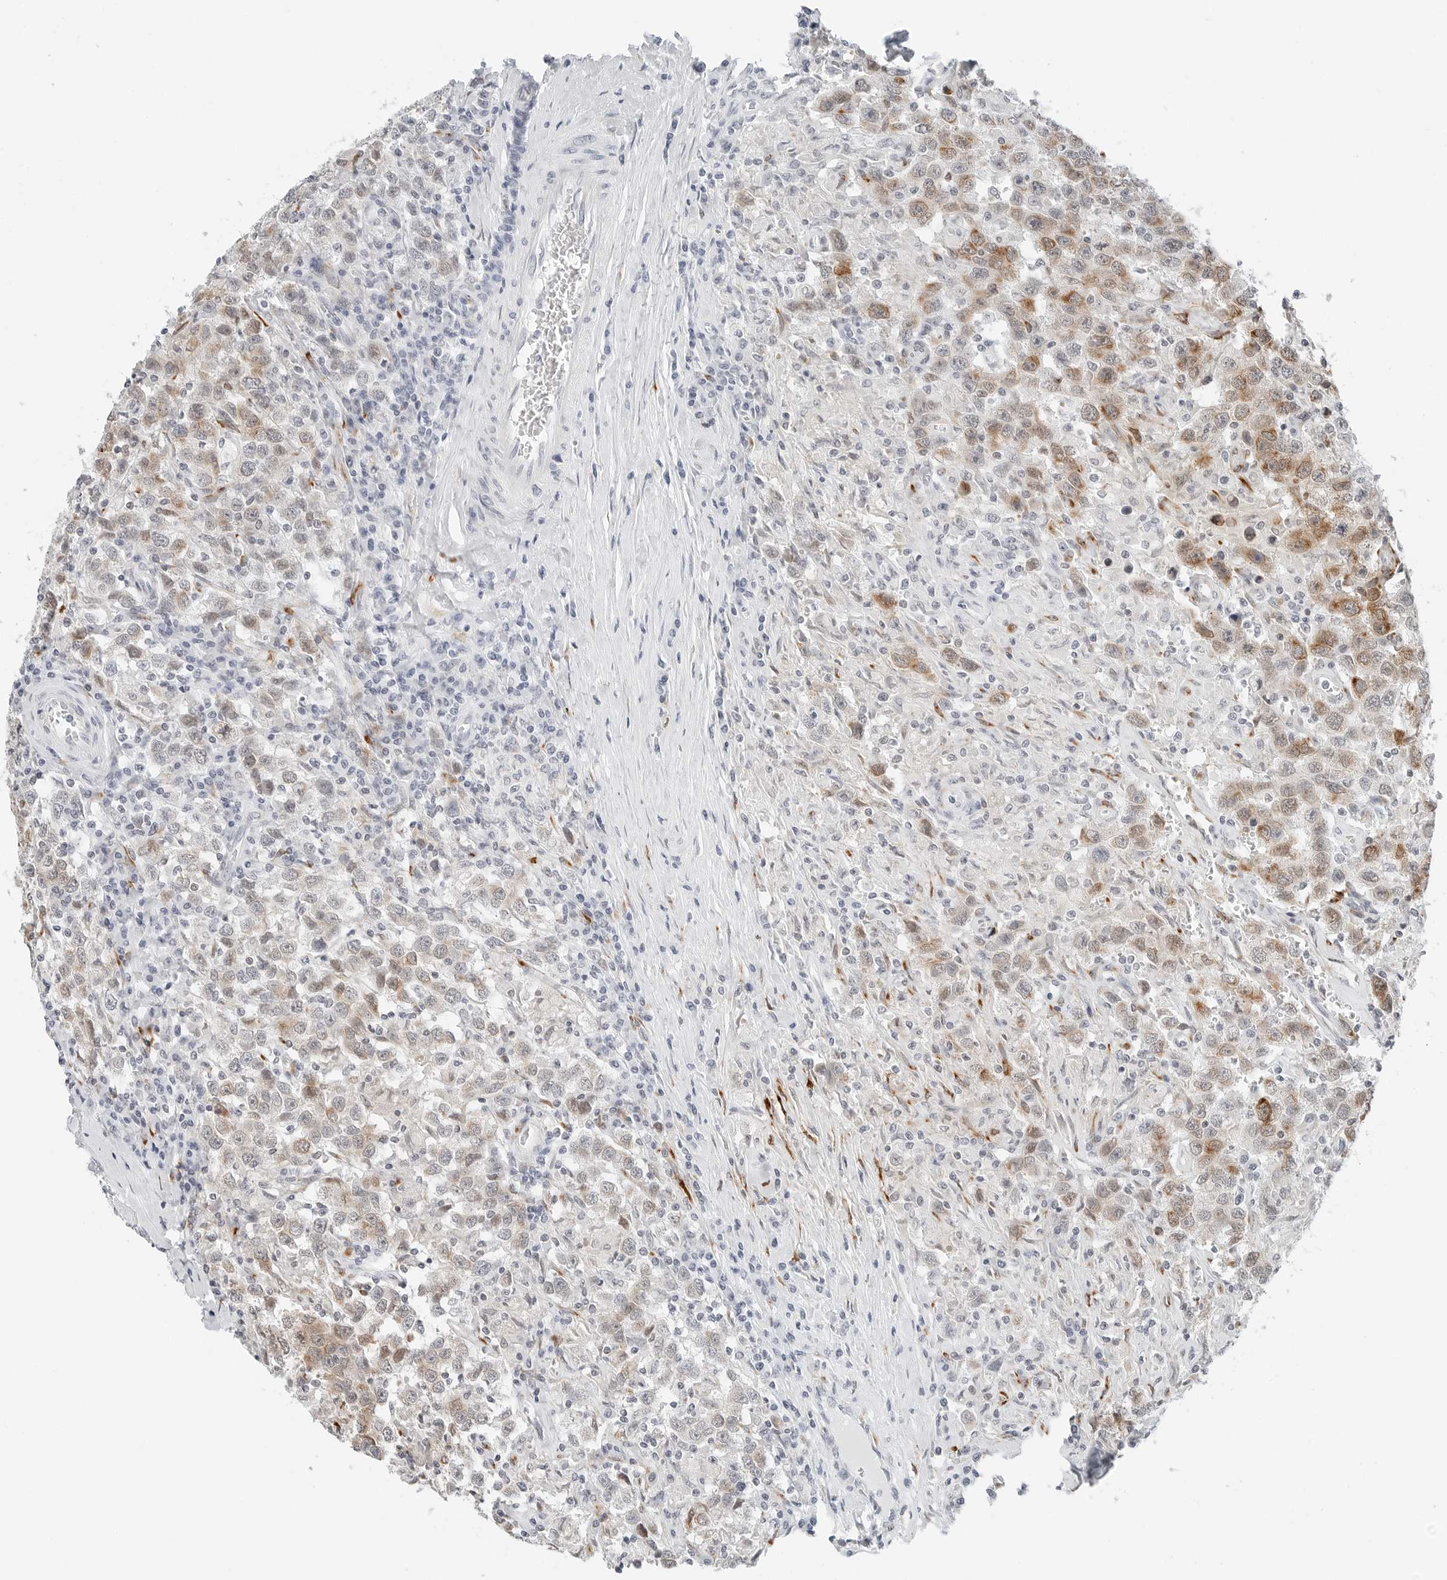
{"staining": {"intensity": "moderate", "quantity": "<25%", "location": "cytoplasmic/membranous"}, "tissue": "testis cancer", "cell_type": "Tumor cells", "image_type": "cancer", "snomed": [{"axis": "morphology", "description": "Seminoma, NOS"}, {"axis": "topography", "description": "Testis"}], "caption": "This image displays testis cancer stained with immunohistochemistry (IHC) to label a protein in brown. The cytoplasmic/membranous of tumor cells show moderate positivity for the protein. Nuclei are counter-stained blue.", "gene": "P4HA2", "patient": {"sex": "male", "age": 41}}